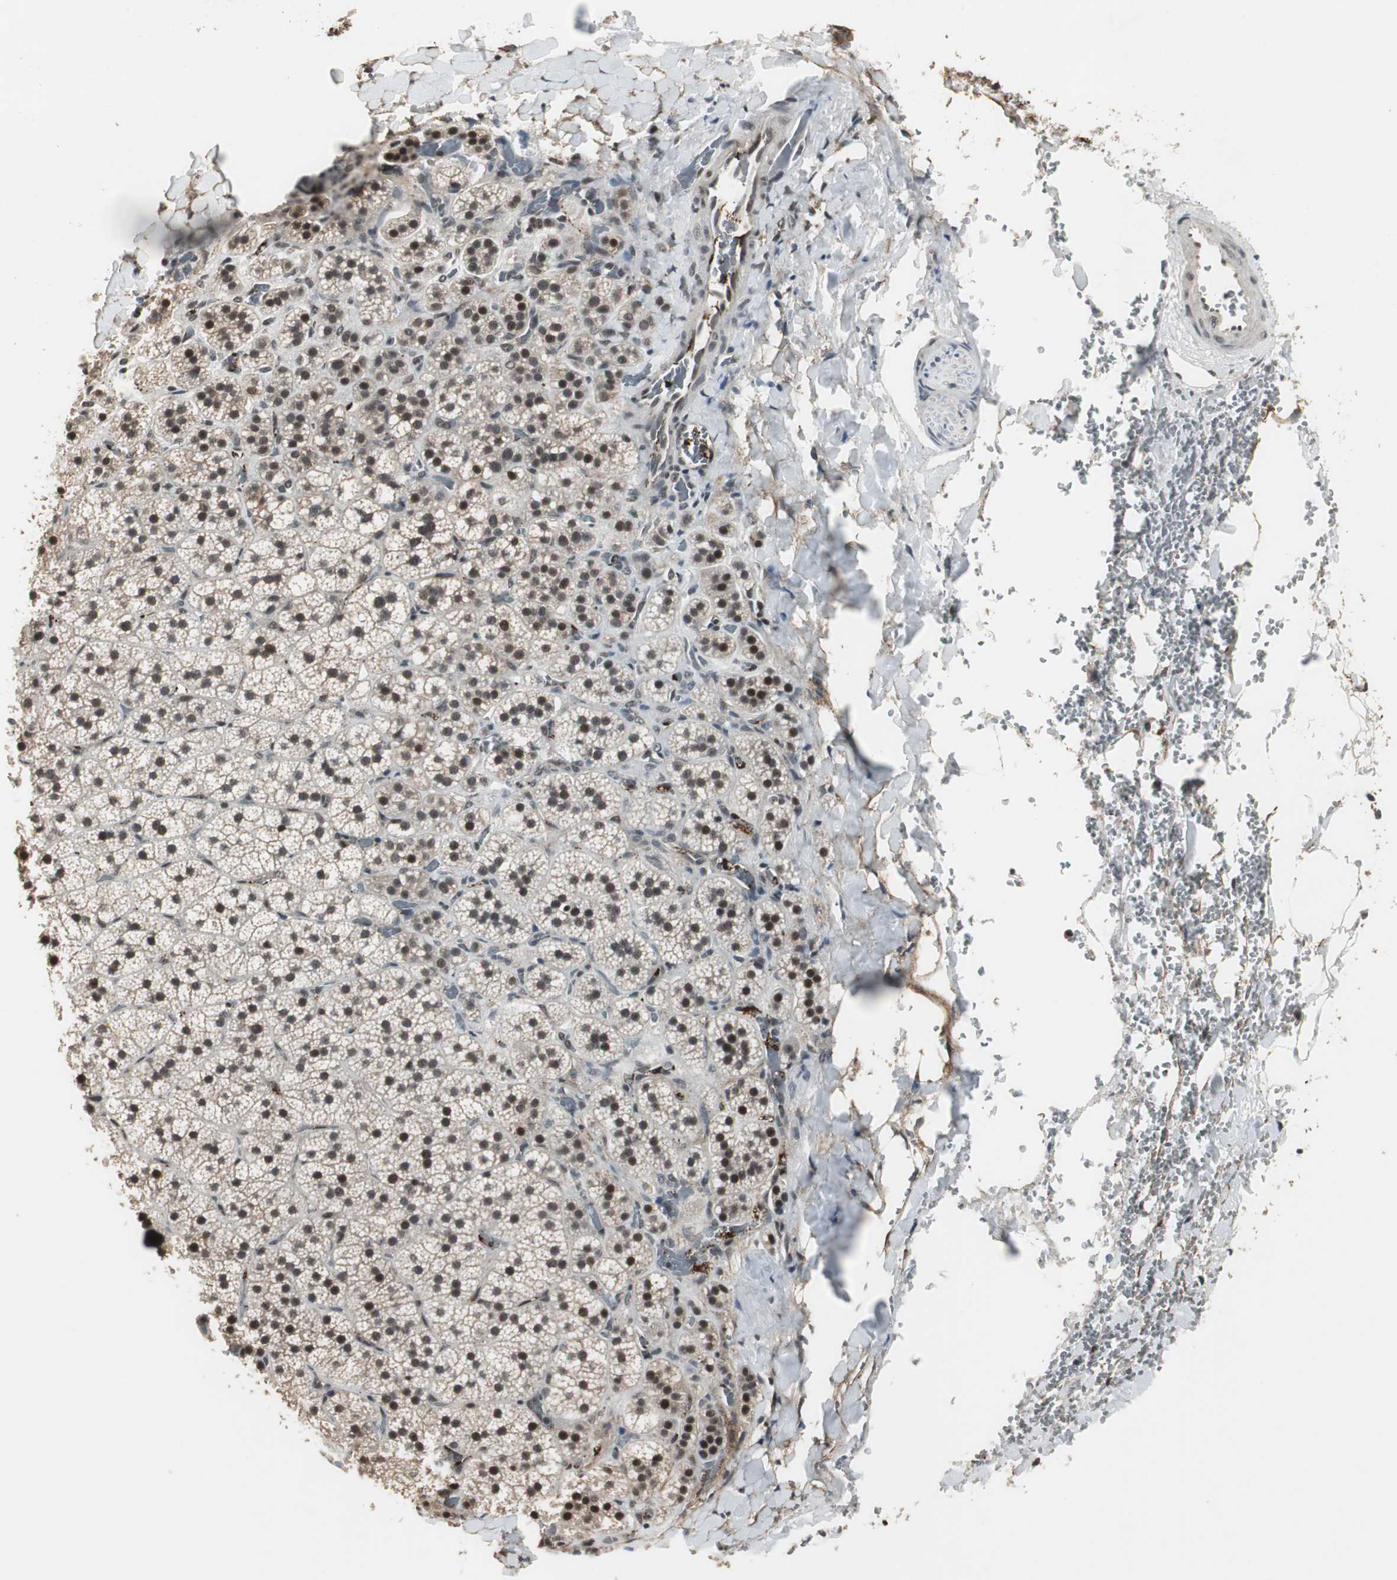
{"staining": {"intensity": "moderate", "quantity": ">75%", "location": "nuclear"}, "tissue": "adrenal gland", "cell_type": "Glandular cells", "image_type": "normal", "snomed": [{"axis": "morphology", "description": "Normal tissue, NOS"}, {"axis": "topography", "description": "Adrenal gland"}], "caption": "Approximately >75% of glandular cells in normal human adrenal gland display moderate nuclear protein positivity as visualized by brown immunohistochemical staining.", "gene": "MKX", "patient": {"sex": "female", "age": 44}}